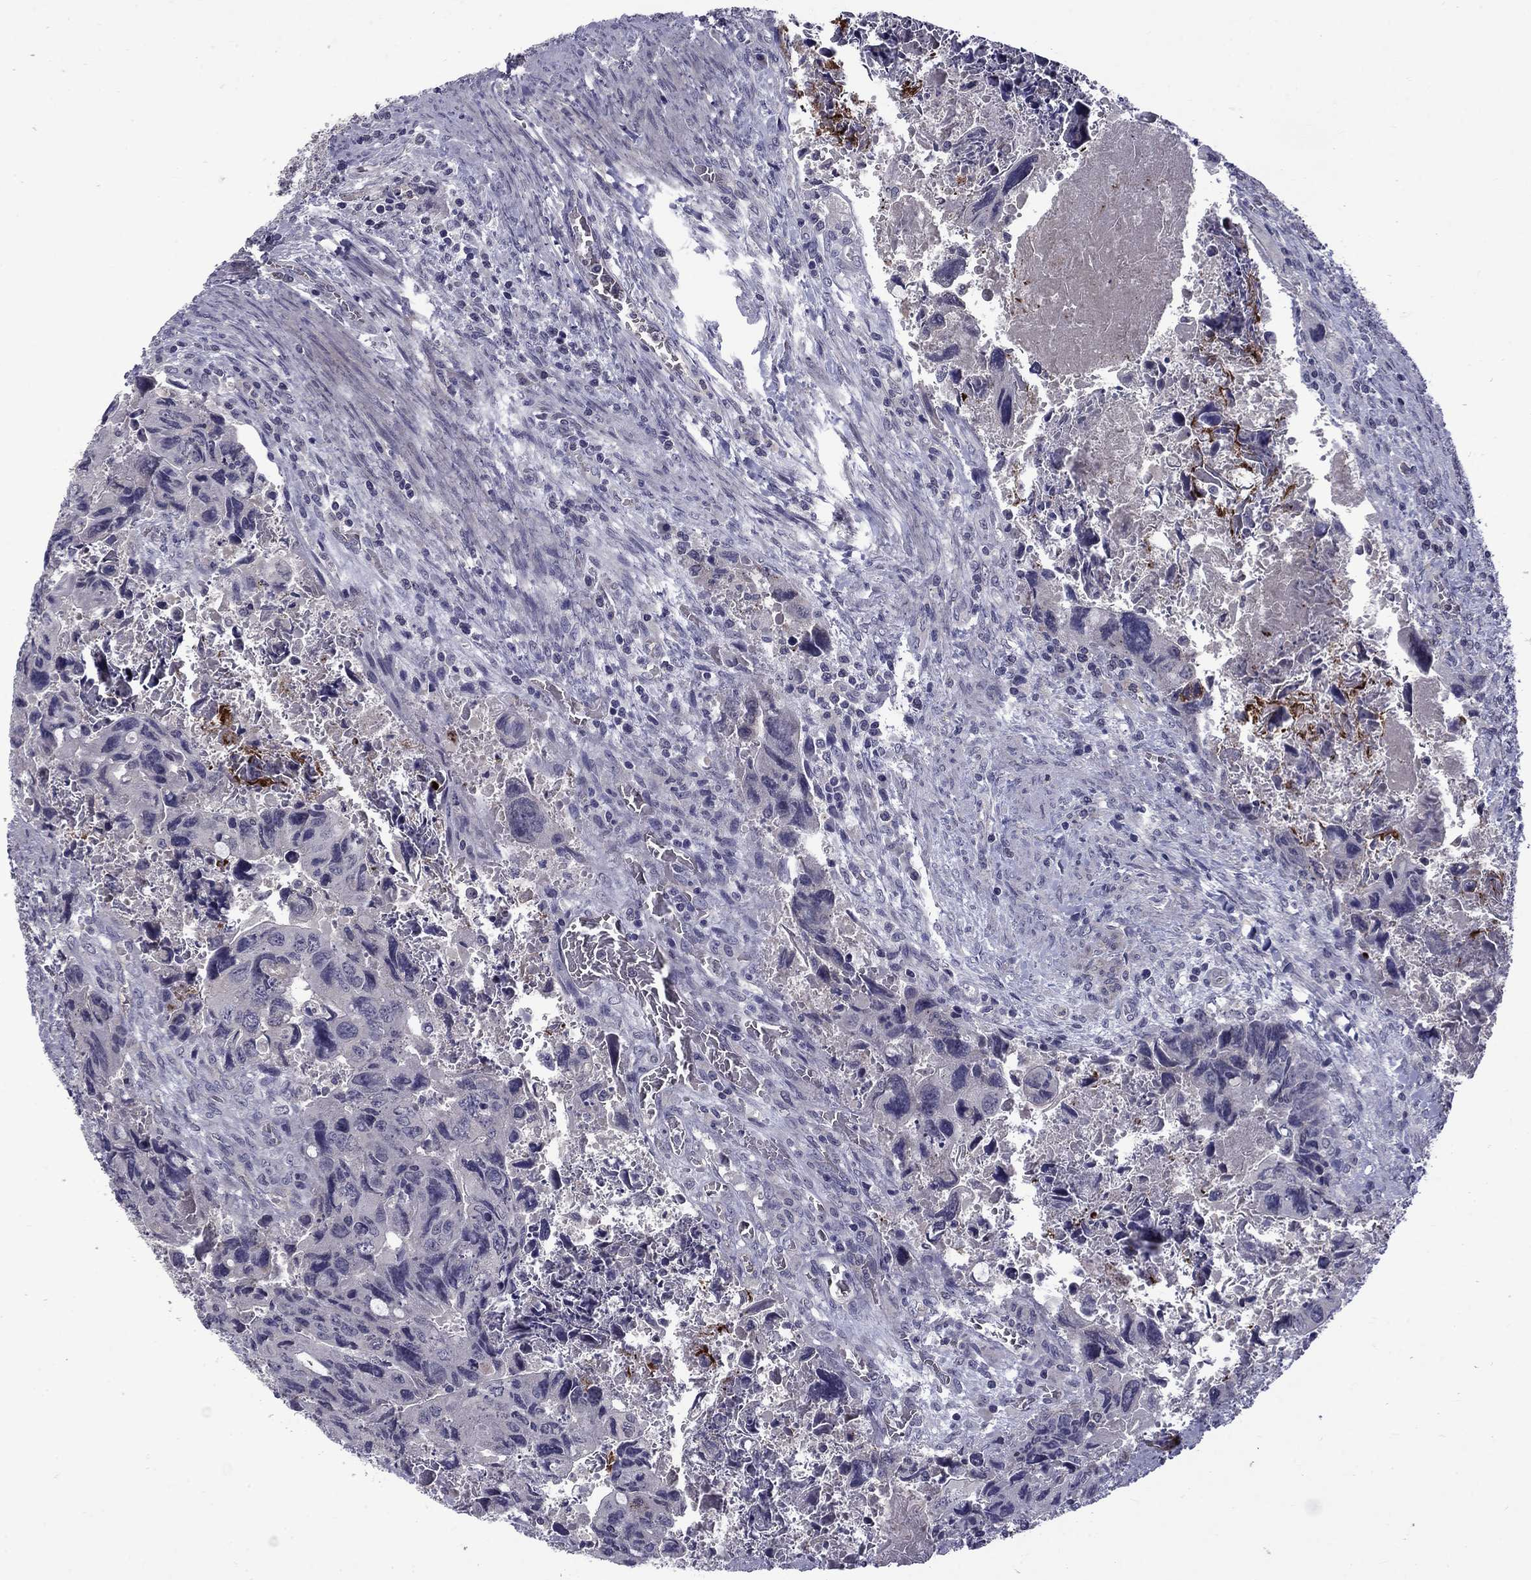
{"staining": {"intensity": "negative", "quantity": "none", "location": "none"}, "tissue": "colorectal cancer", "cell_type": "Tumor cells", "image_type": "cancer", "snomed": [{"axis": "morphology", "description": "Adenocarcinoma, NOS"}, {"axis": "topography", "description": "Rectum"}], "caption": "Immunohistochemical staining of colorectal cancer exhibits no significant positivity in tumor cells.", "gene": "SNTA1", "patient": {"sex": "male", "age": 62}}